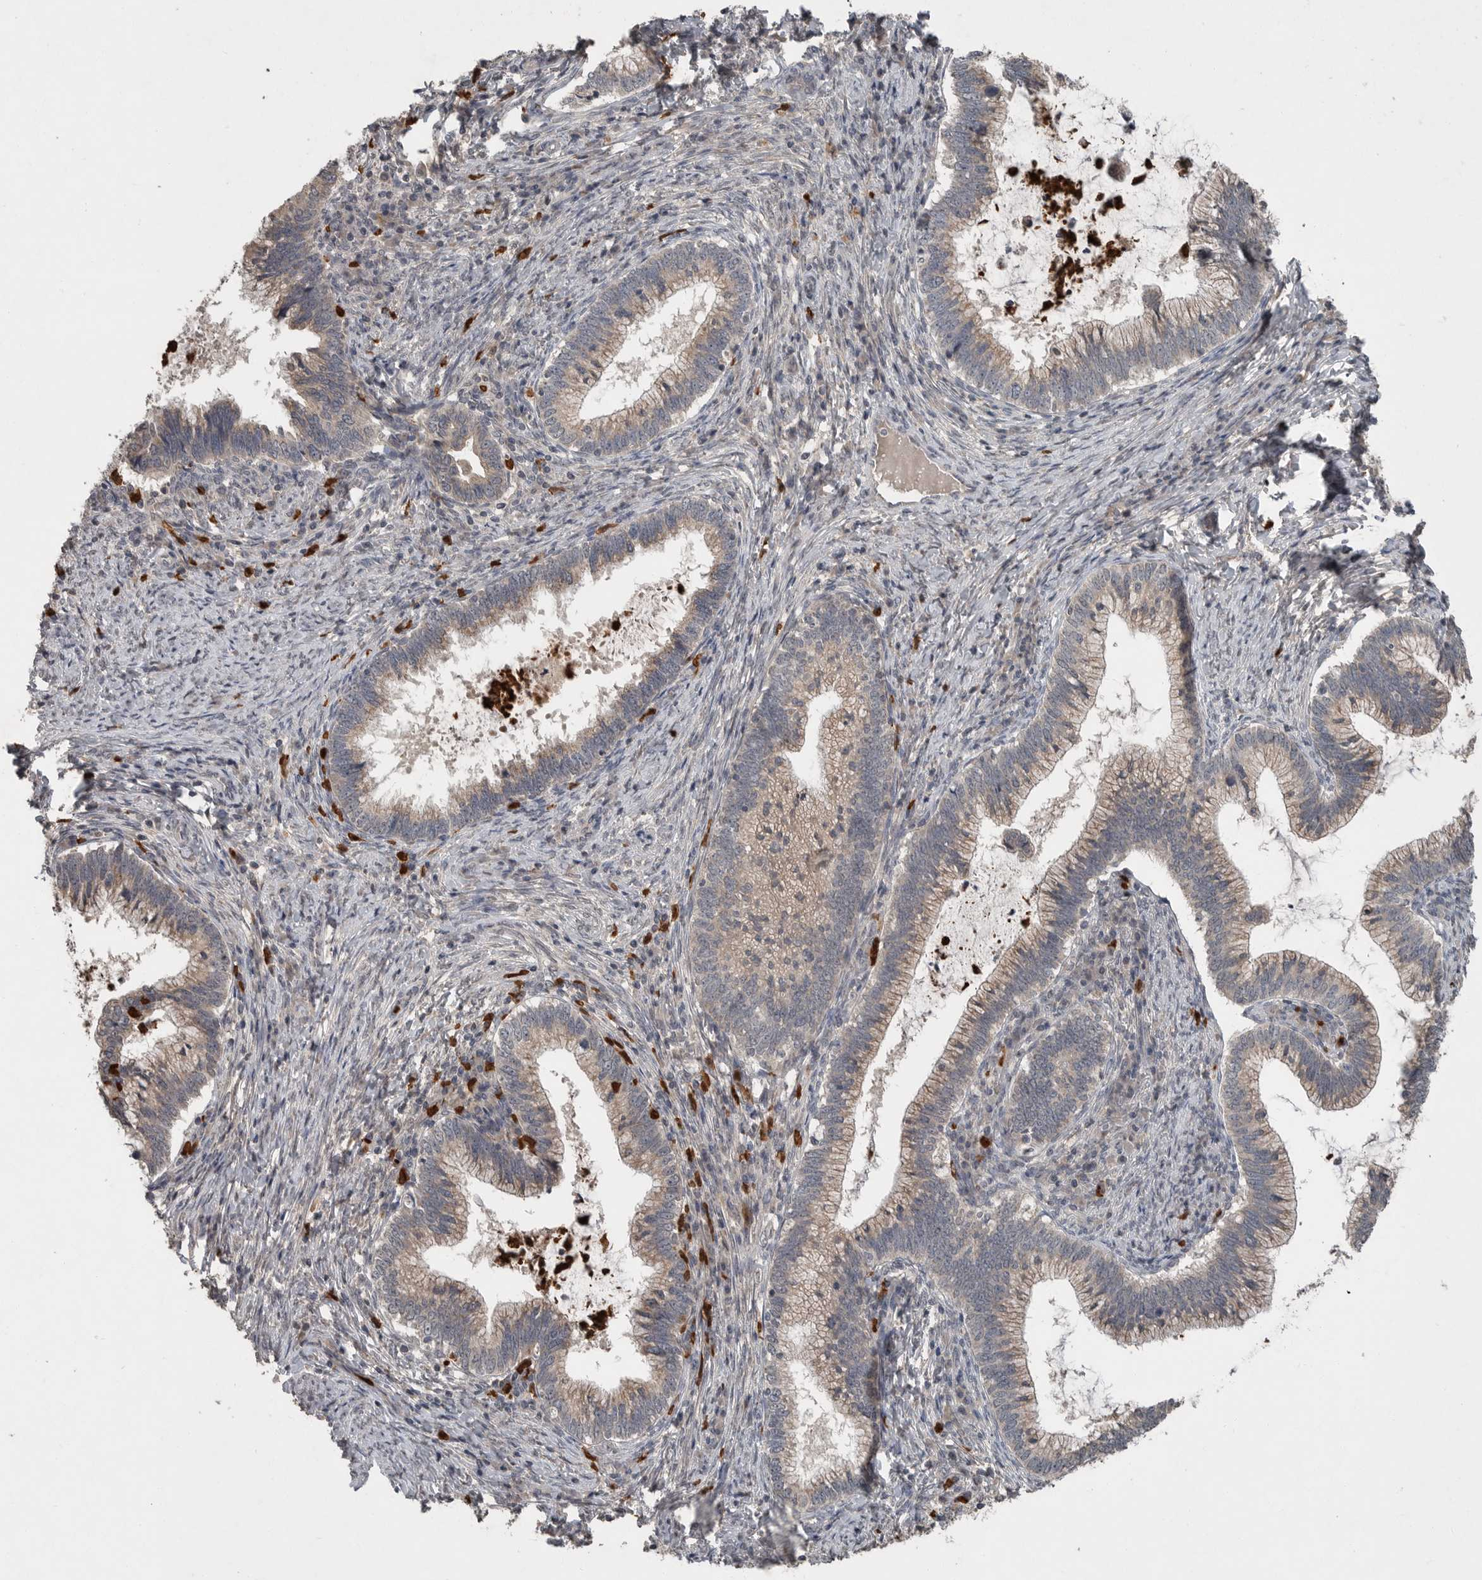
{"staining": {"intensity": "weak", "quantity": ">75%", "location": "cytoplasmic/membranous"}, "tissue": "cervical cancer", "cell_type": "Tumor cells", "image_type": "cancer", "snomed": [{"axis": "morphology", "description": "Adenocarcinoma, NOS"}, {"axis": "topography", "description": "Cervix"}], "caption": "Protein analysis of cervical cancer (adenocarcinoma) tissue exhibits weak cytoplasmic/membranous expression in about >75% of tumor cells.", "gene": "SCP2", "patient": {"sex": "female", "age": 36}}